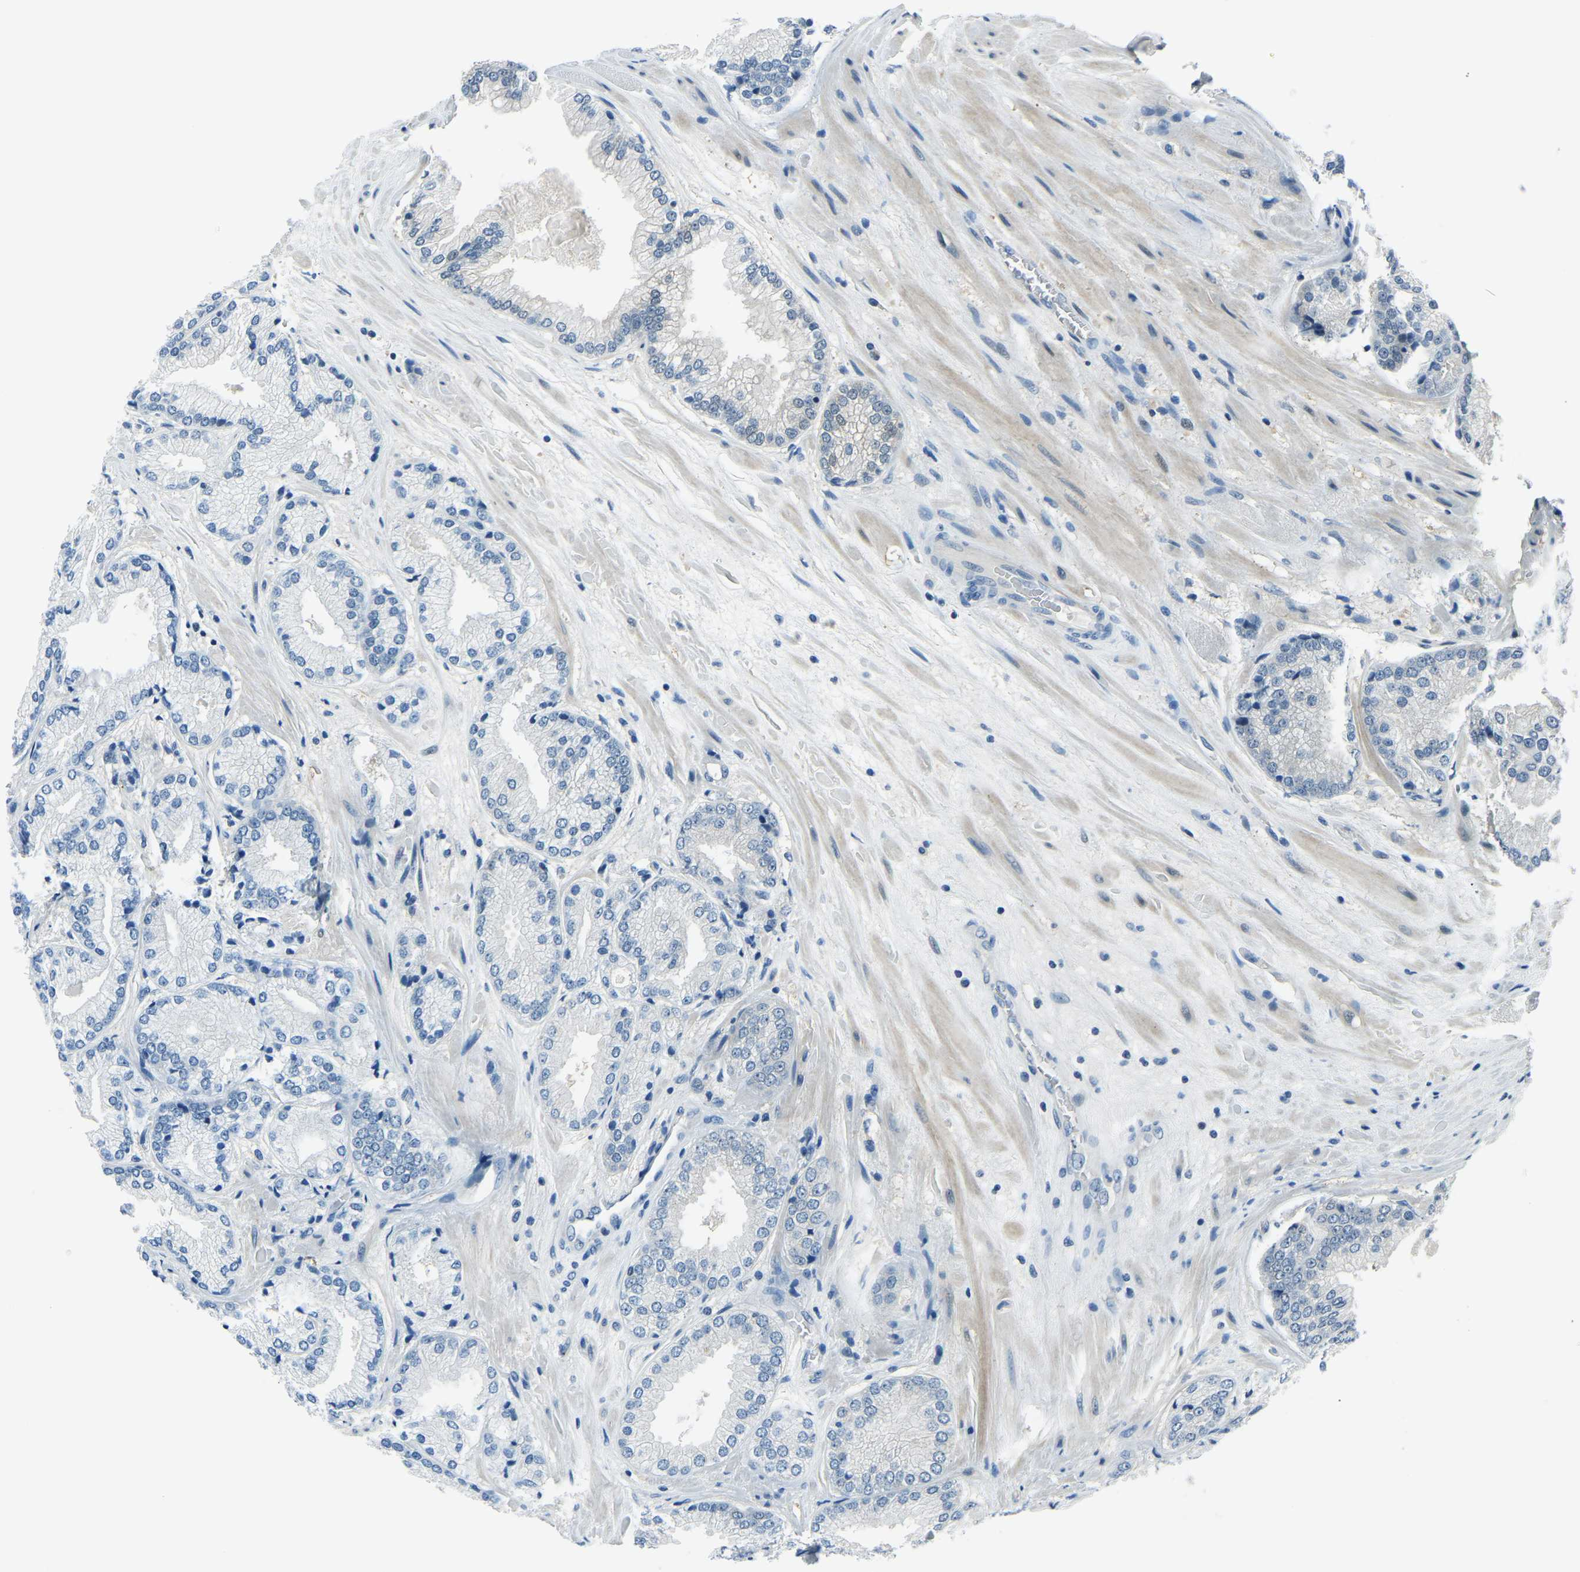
{"staining": {"intensity": "negative", "quantity": "none", "location": "none"}, "tissue": "prostate cancer", "cell_type": "Tumor cells", "image_type": "cancer", "snomed": [{"axis": "morphology", "description": "Adenocarcinoma, High grade"}, {"axis": "topography", "description": "Prostate"}], "caption": "Tumor cells are negative for brown protein staining in prostate cancer (adenocarcinoma (high-grade)).", "gene": "RRP1", "patient": {"sex": "male", "age": 59}}